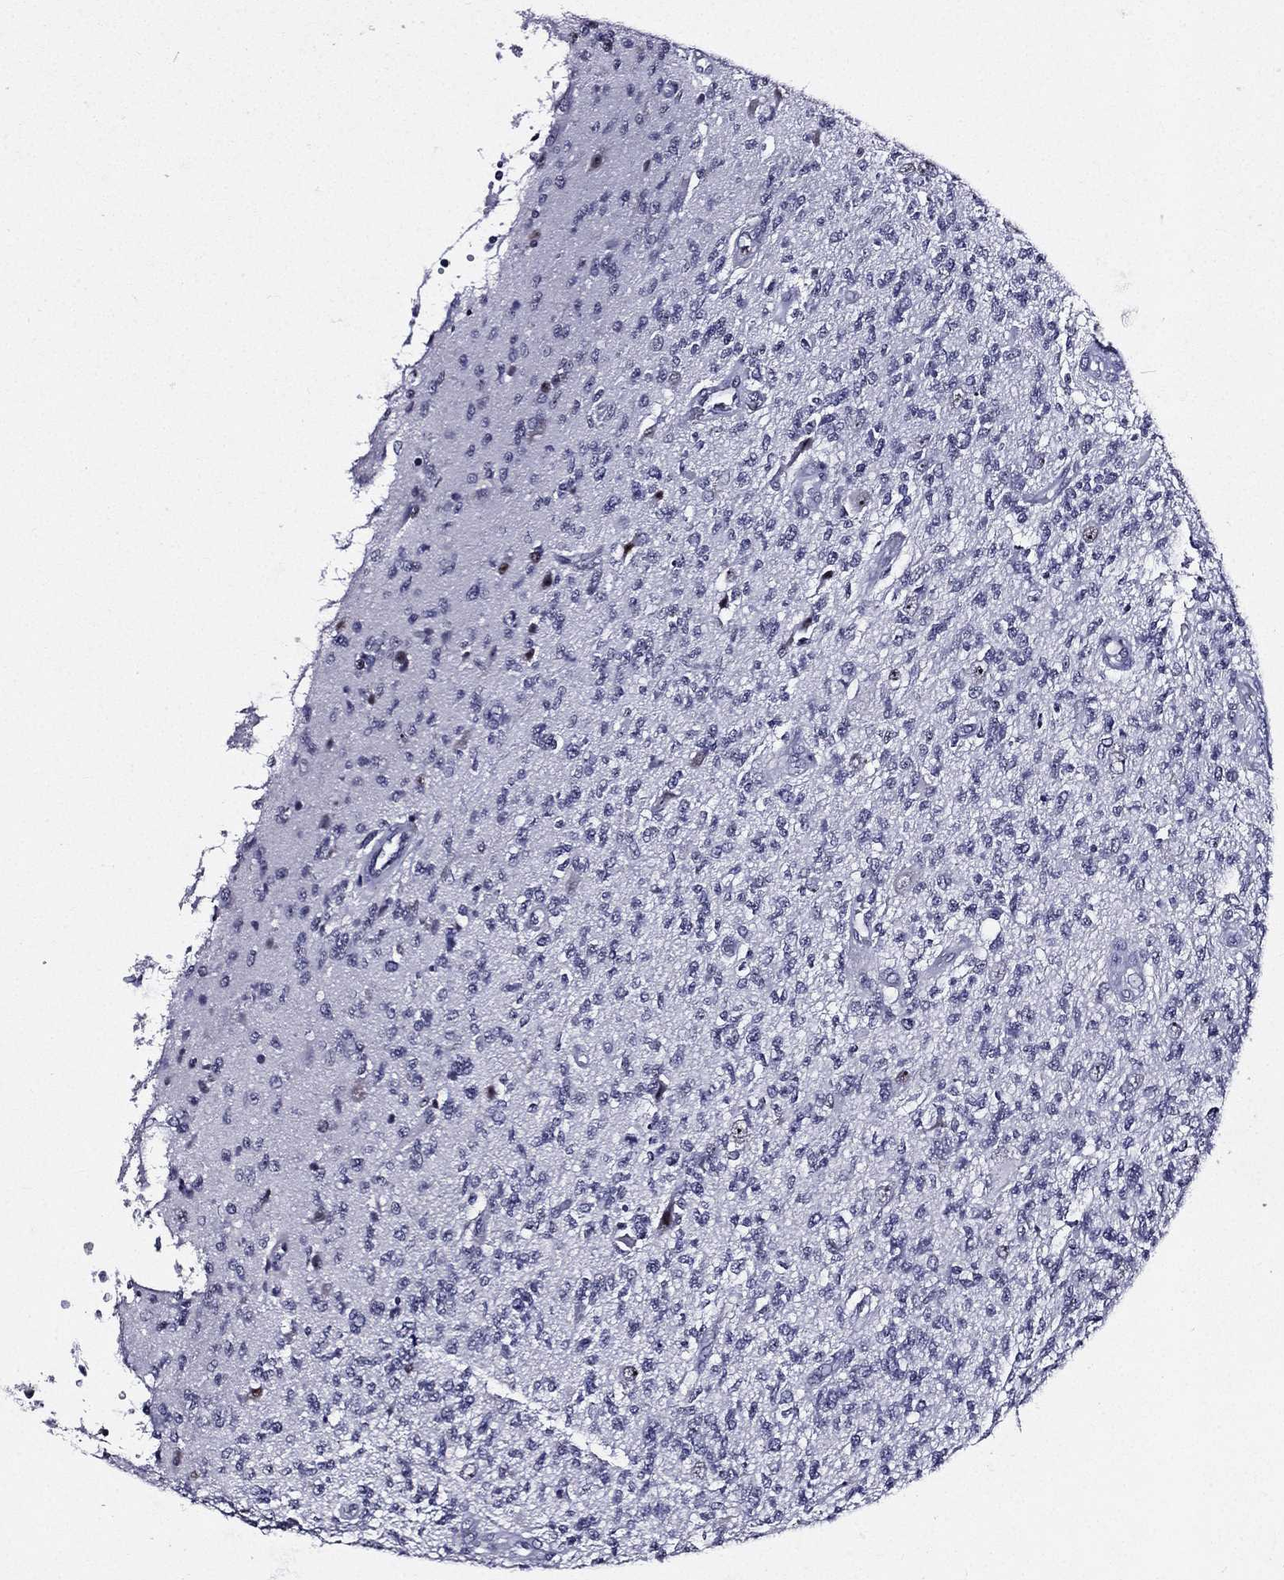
{"staining": {"intensity": "negative", "quantity": "none", "location": "none"}, "tissue": "glioma", "cell_type": "Tumor cells", "image_type": "cancer", "snomed": [{"axis": "morphology", "description": "Glioma, malignant, High grade"}, {"axis": "topography", "description": "Brain"}], "caption": "Tumor cells are negative for brown protein staining in malignant high-grade glioma.", "gene": "CD22", "patient": {"sex": "male", "age": 56}}